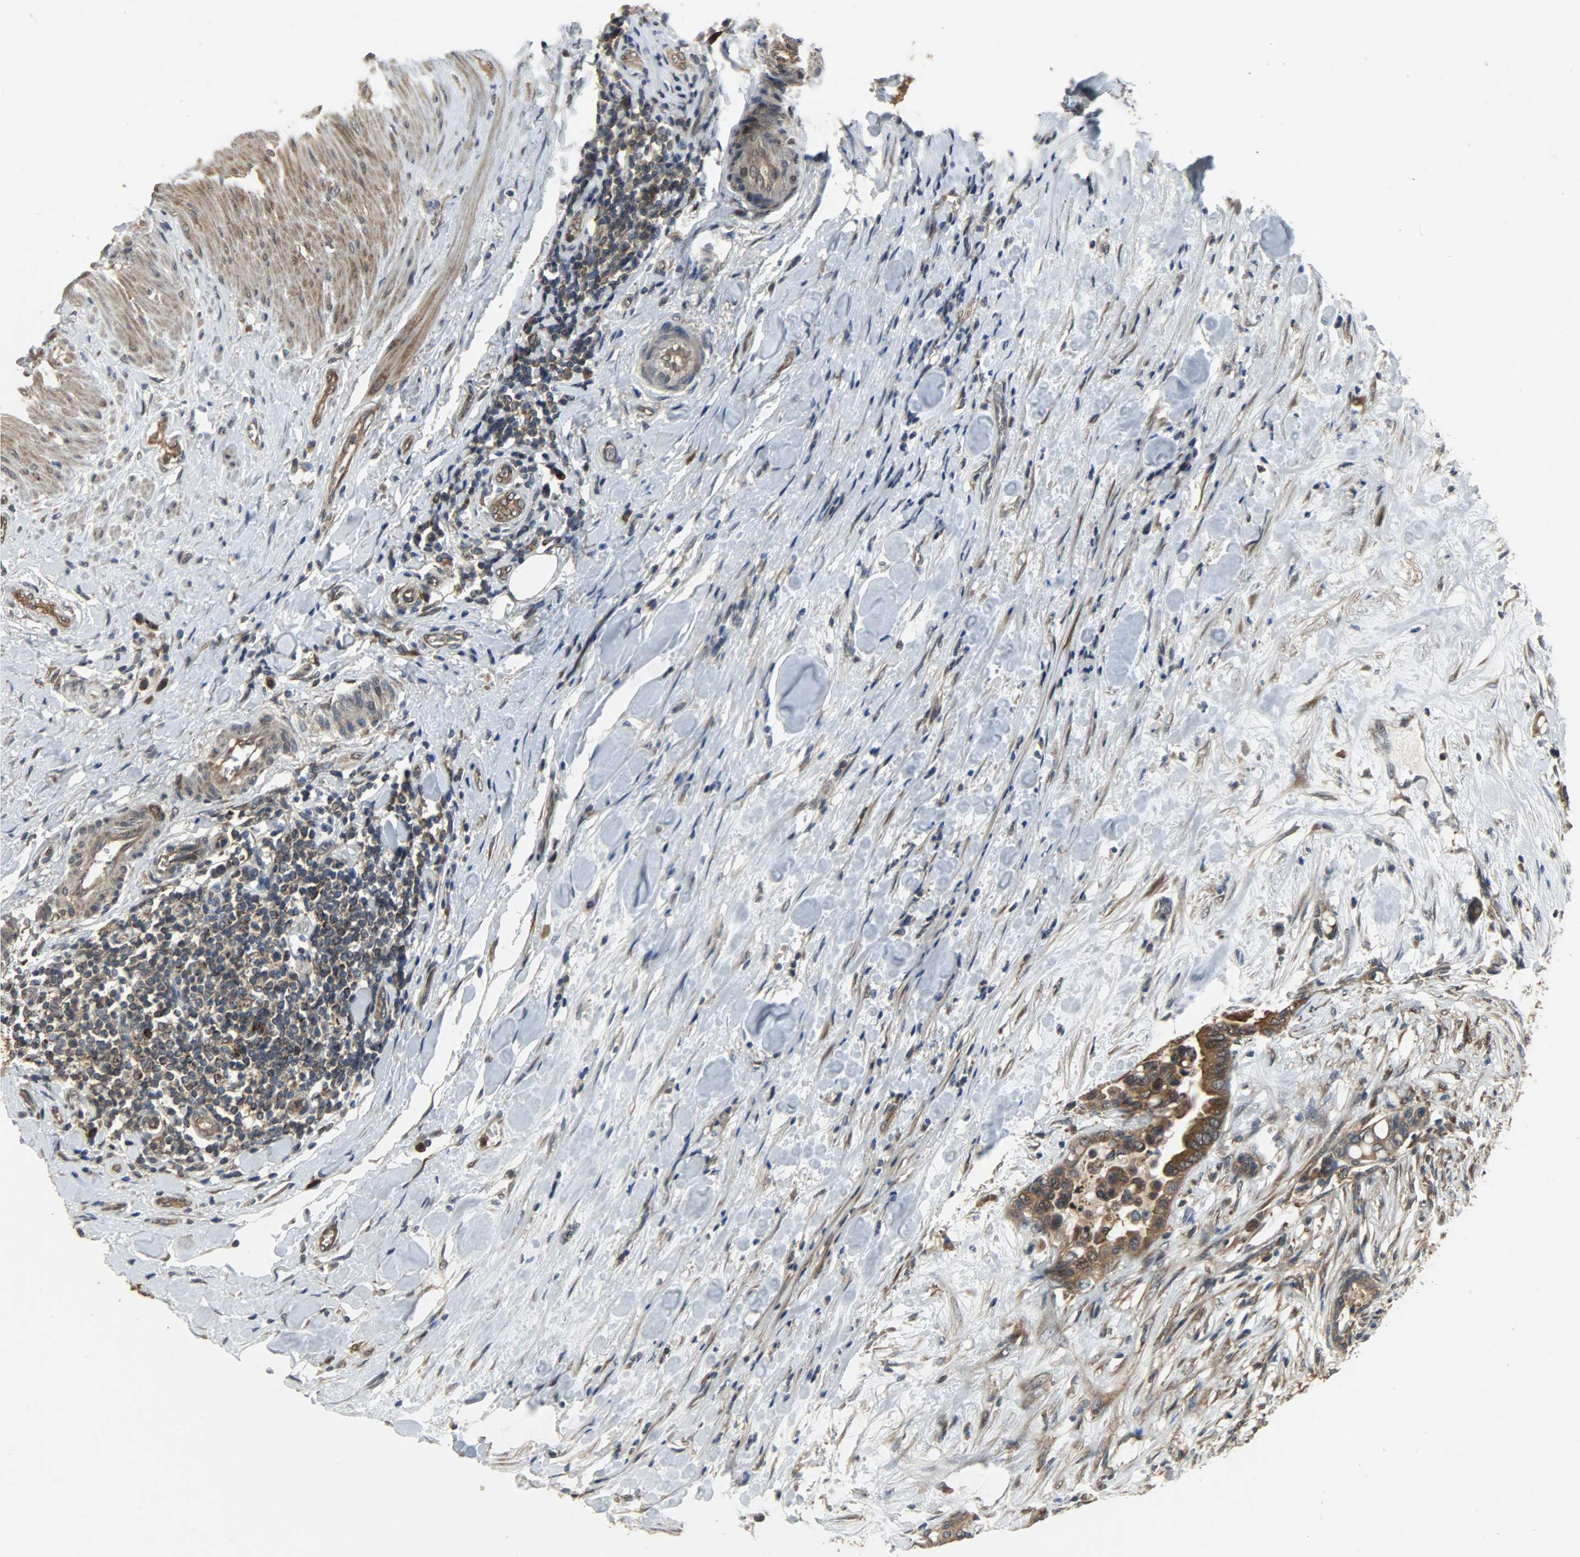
{"staining": {"intensity": "strong", "quantity": ">75%", "location": "cytoplasmic/membranous,nuclear"}, "tissue": "colorectal cancer", "cell_type": "Tumor cells", "image_type": "cancer", "snomed": [{"axis": "morphology", "description": "Adenocarcinoma, NOS"}, {"axis": "topography", "description": "Colon"}], "caption": "Colorectal cancer stained with a brown dye displays strong cytoplasmic/membranous and nuclear positive positivity in approximately >75% of tumor cells.", "gene": "AMT", "patient": {"sex": "male", "age": 82}}